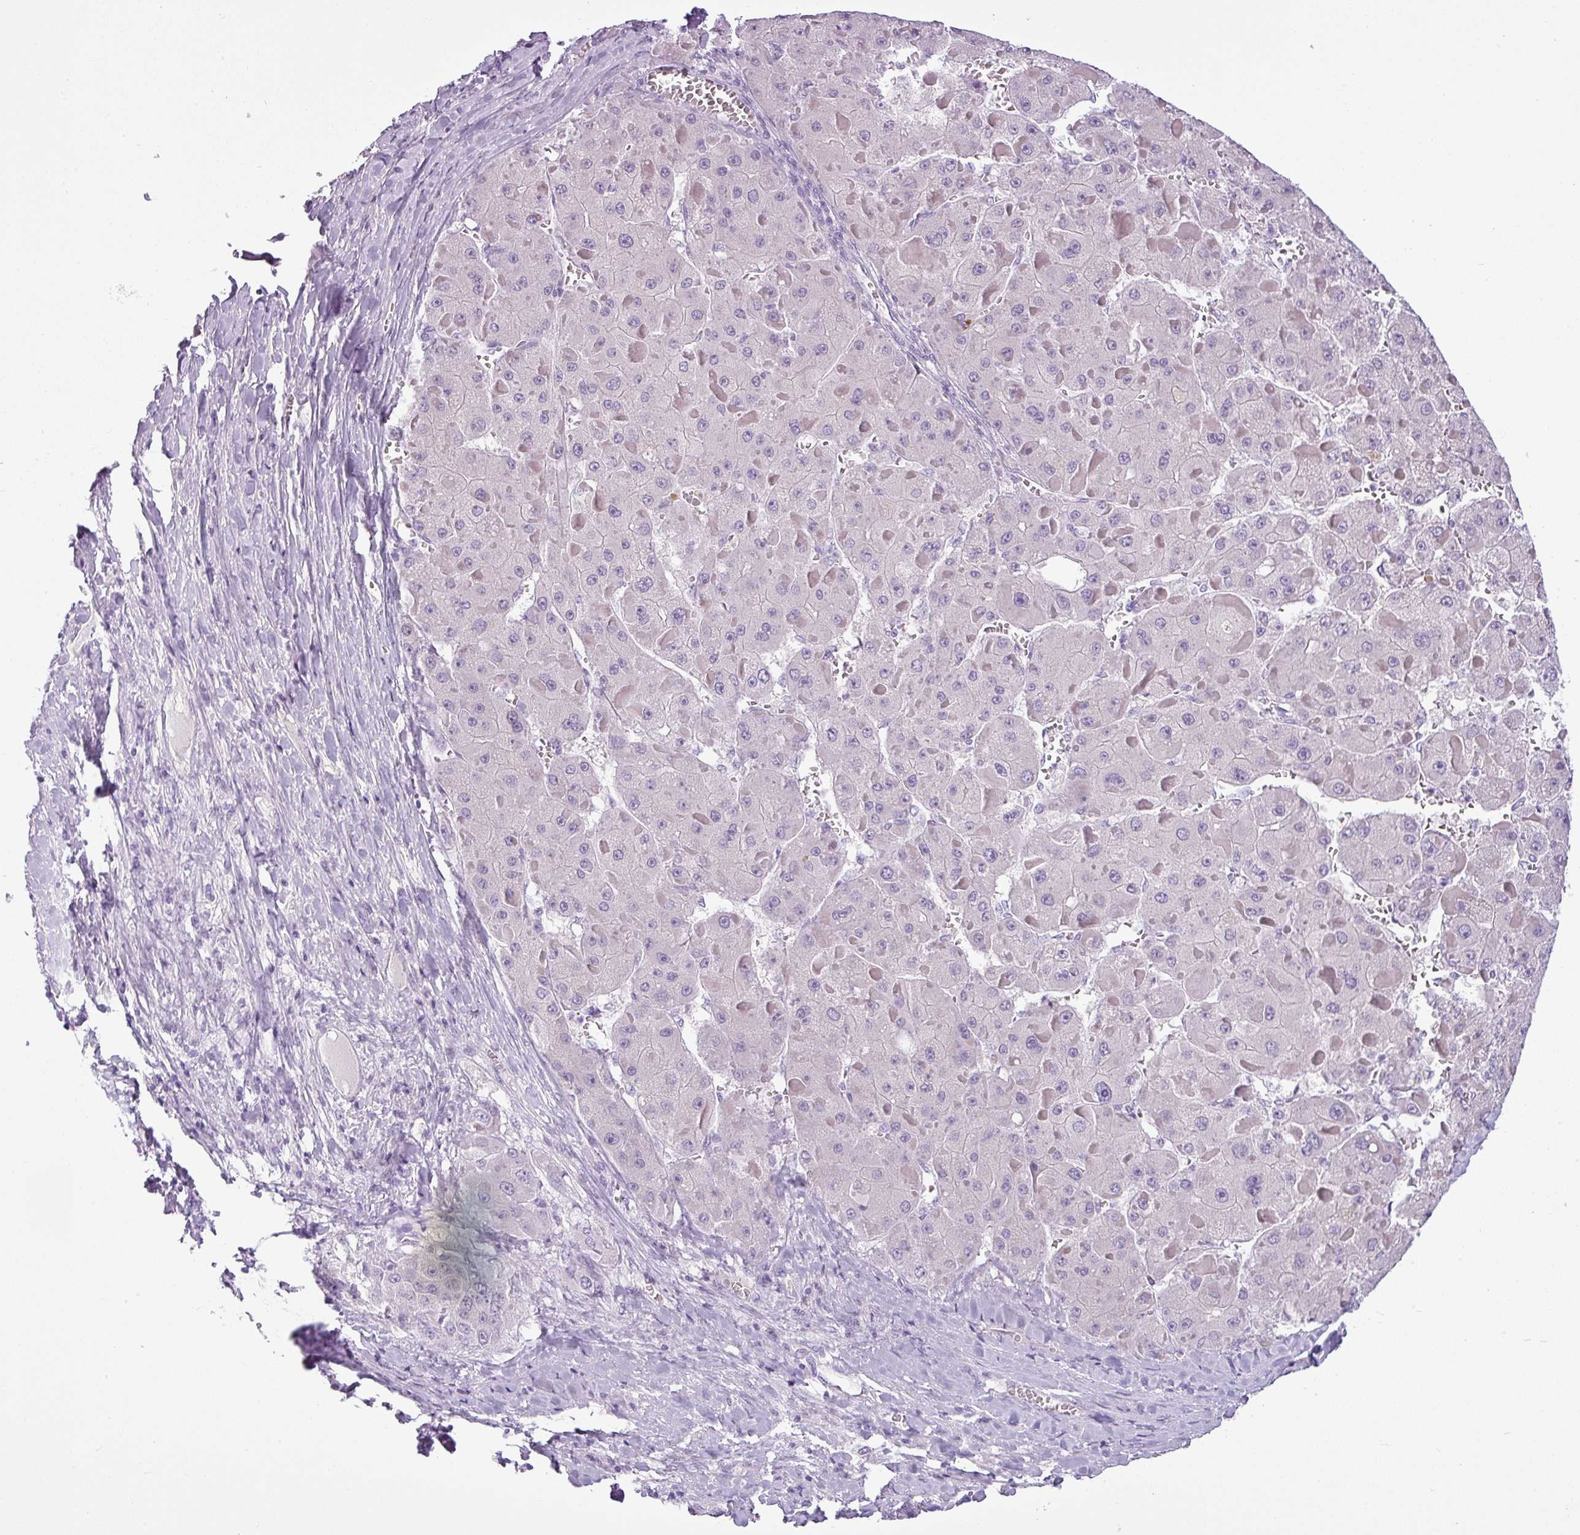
{"staining": {"intensity": "negative", "quantity": "none", "location": "none"}, "tissue": "liver cancer", "cell_type": "Tumor cells", "image_type": "cancer", "snomed": [{"axis": "morphology", "description": "Carcinoma, Hepatocellular, NOS"}, {"axis": "topography", "description": "Liver"}], "caption": "Tumor cells are negative for brown protein staining in liver cancer.", "gene": "CDH16", "patient": {"sex": "female", "age": 73}}